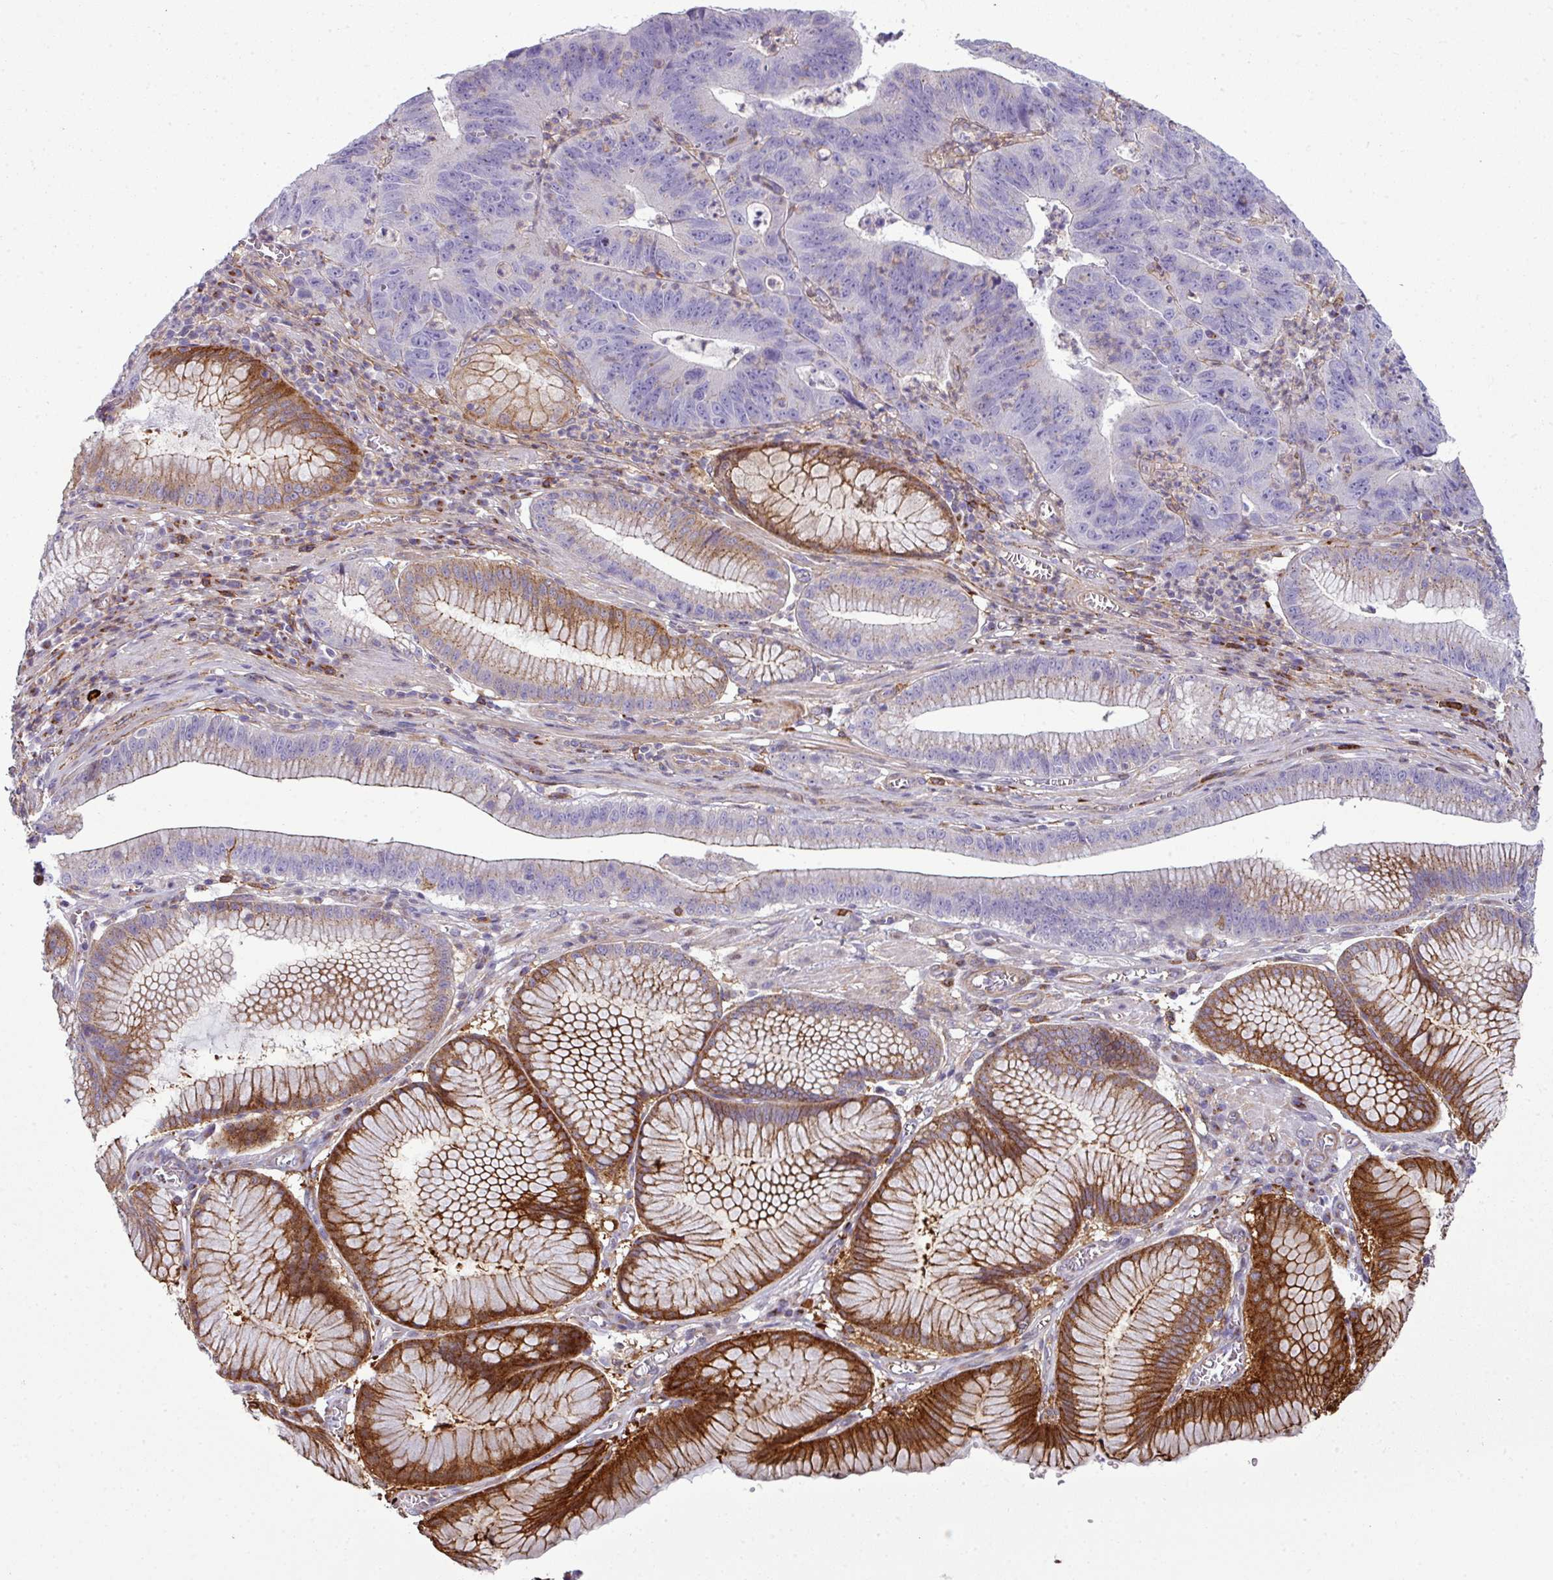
{"staining": {"intensity": "negative", "quantity": "none", "location": "none"}, "tissue": "stomach cancer", "cell_type": "Tumor cells", "image_type": "cancer", "snomed": [{"axis": "morphology", "description": "Adenocarcinoma, NOS"}, {"axis": "topography", "description": "Stomach"}], "caption": "This is an immunohistochemistry histopathology image of human stomach adenocarcinoma. There is no expression in tumor cells.", "gene": "COL8A1", "patient": {"sex": "male", "age": 59}}